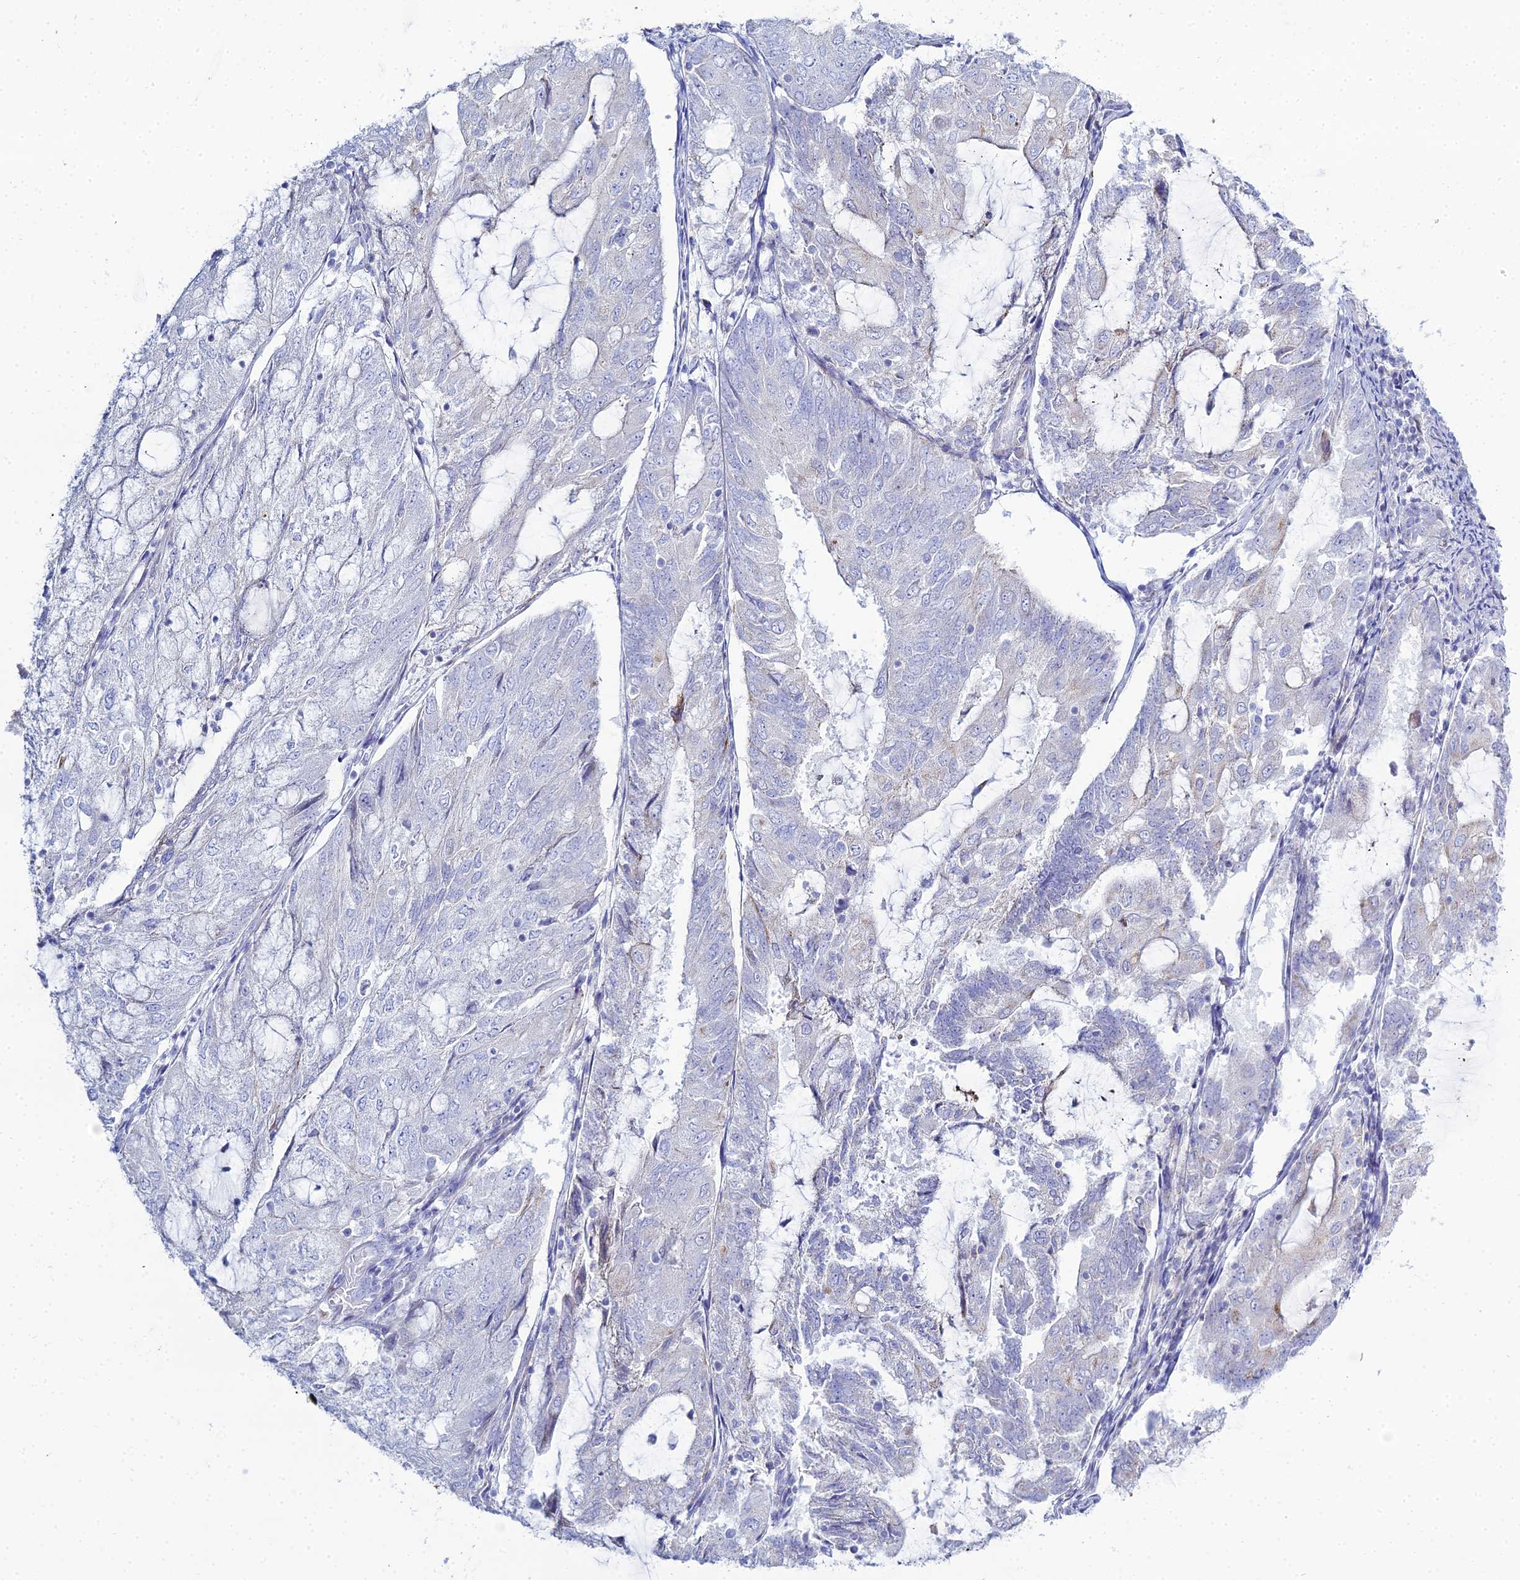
{"staining": {"intensity": "negative", "quantity": "none", "location": "none"}, "tissue": "endometrial cancer", "cell_type": "Tumor cells", "image_type": "cancer", "snomed": [{"axis": "morphology", "description": "Adenocarcinoma, NOS"}, {"axis": "topography", "description": "Endometrium"}], "caption": "DAB immunohistochemical staining of human endometrial cancer displays no significant positivity in tumor cells.", "gene": "DHX34", "patient": {"sex": "female", "age": 81}}